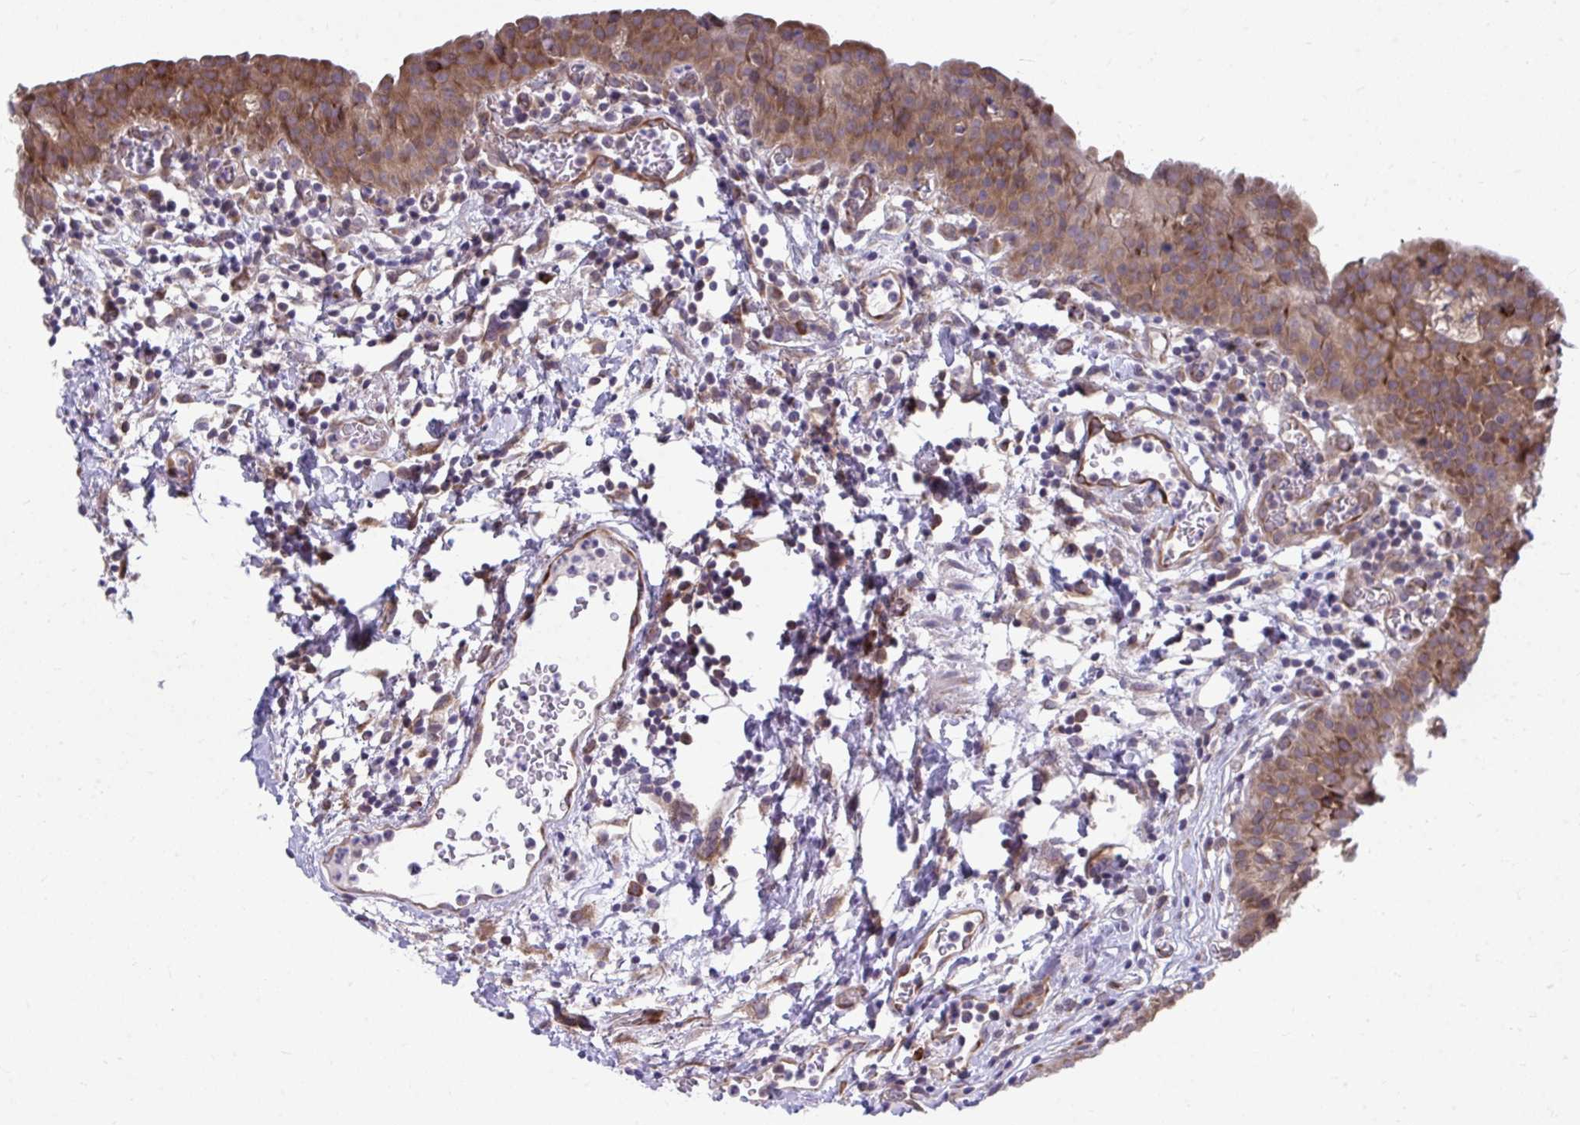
{"staining": {"intensity": "strong", "quantity": ">75%", "location": "cytoplasmic/membranous"}, "tissue": "urinary bladder", "cell_type": "Urothelial cells", "image_type": "normal", "snomed": [{"axis": "morphology", "description": "Normal tissue, NOS"}, {"axis": "morphology", "description": "Inflammation, NOS"}, {"axis": "topography", "description": "Urinary bladder"}], "caption": "Strong cytoplasmic/membranous positivity is seen in about >75% of urothelial cells in normal urinary bladder.", "gene": "SELENON", "patient": {"sex": "male", "age": 57}}